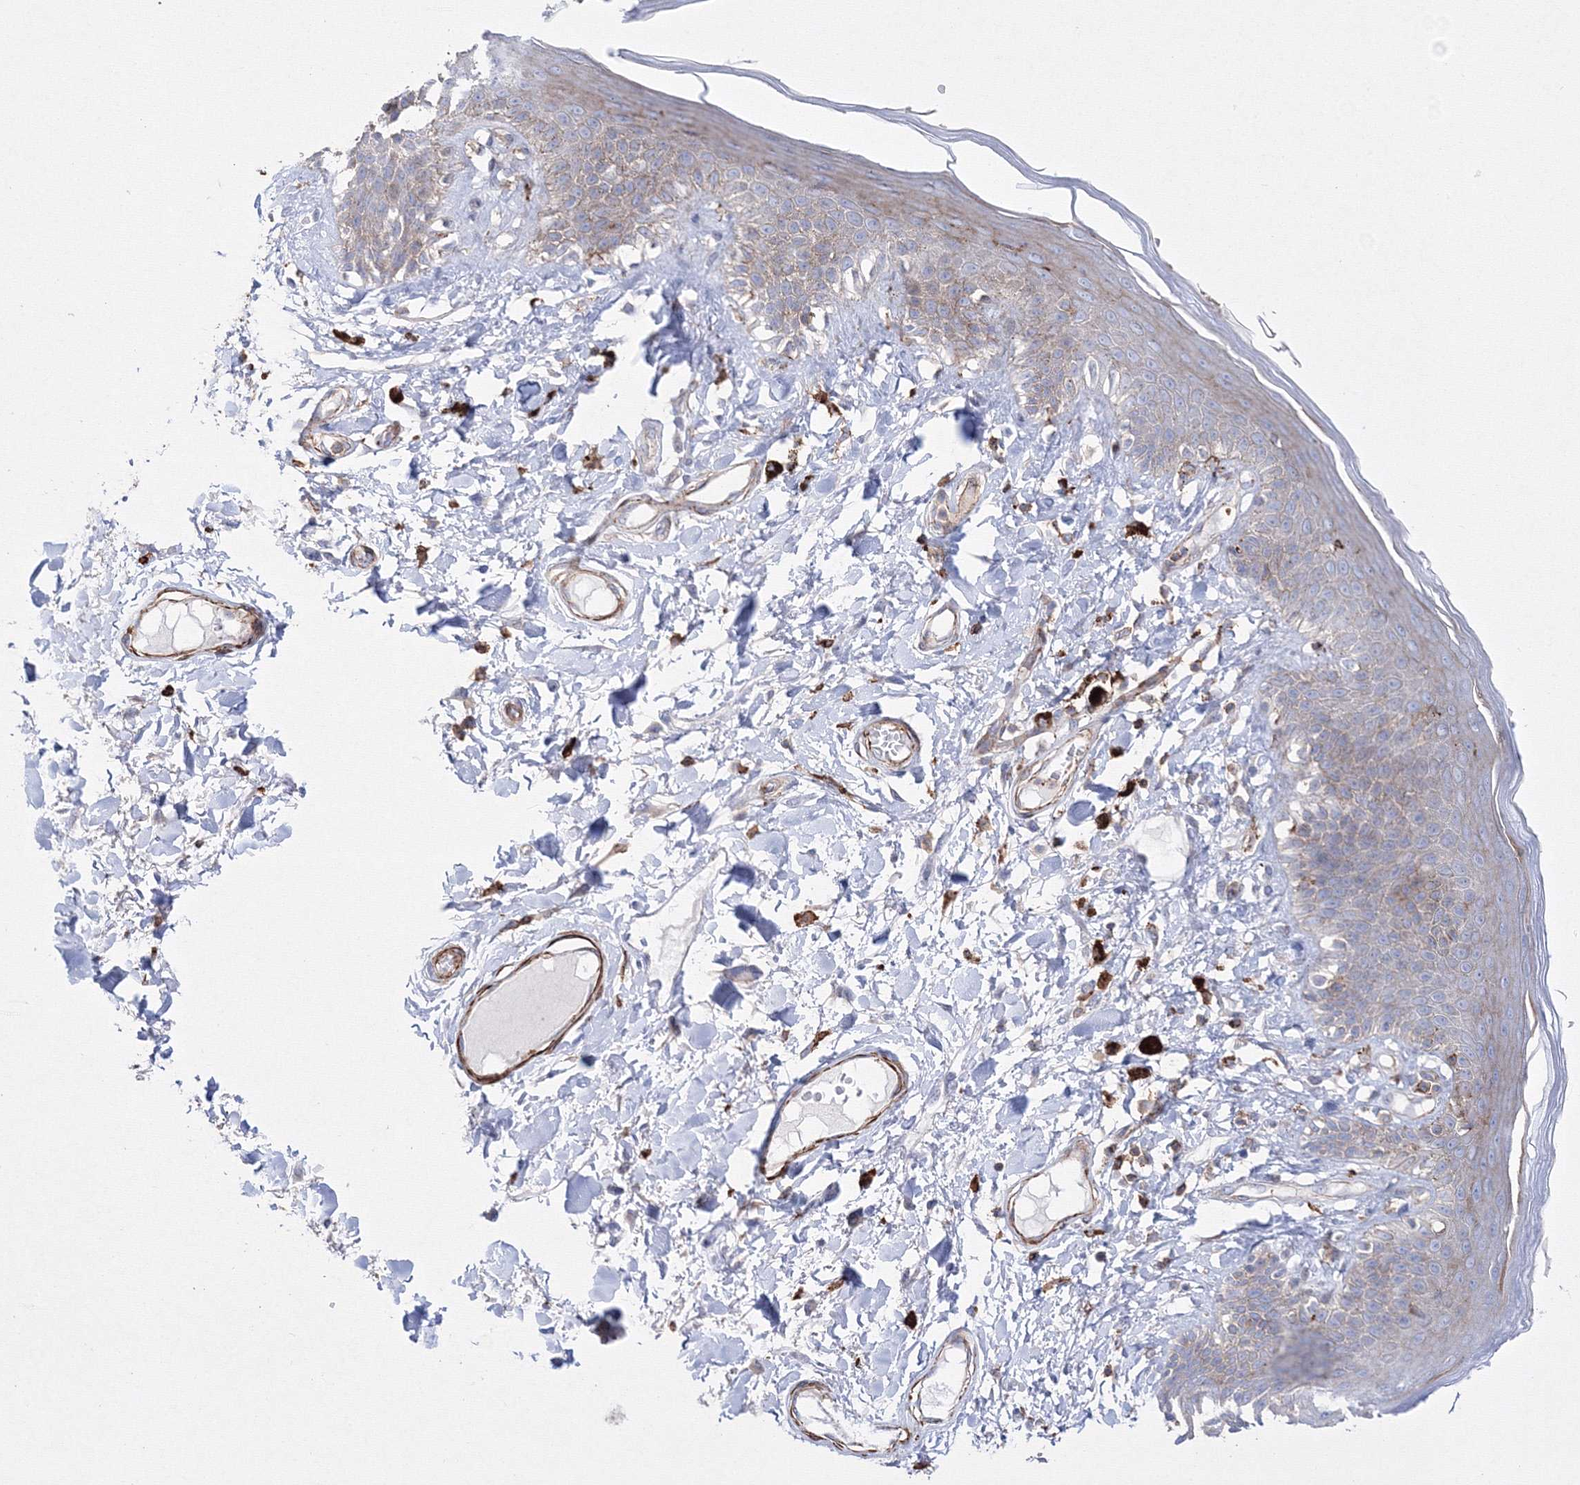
{"staining": {"intensity": "negative", "quantity": "none", "location": "none"}, "tissue": "skin", "cell_type": "Epidermal cells", "image_type": "normal", "snomed": [{"axis": "morphology", "description": "Normal tissue, NOS"}, {"axis": "topography", "description": "Anal"}], "caption": "Photomicrograph shows no protein staining in epidermal cells of normal skin.", "gene": "GPR82", "patient": {"sex": "female", "age": 78}}